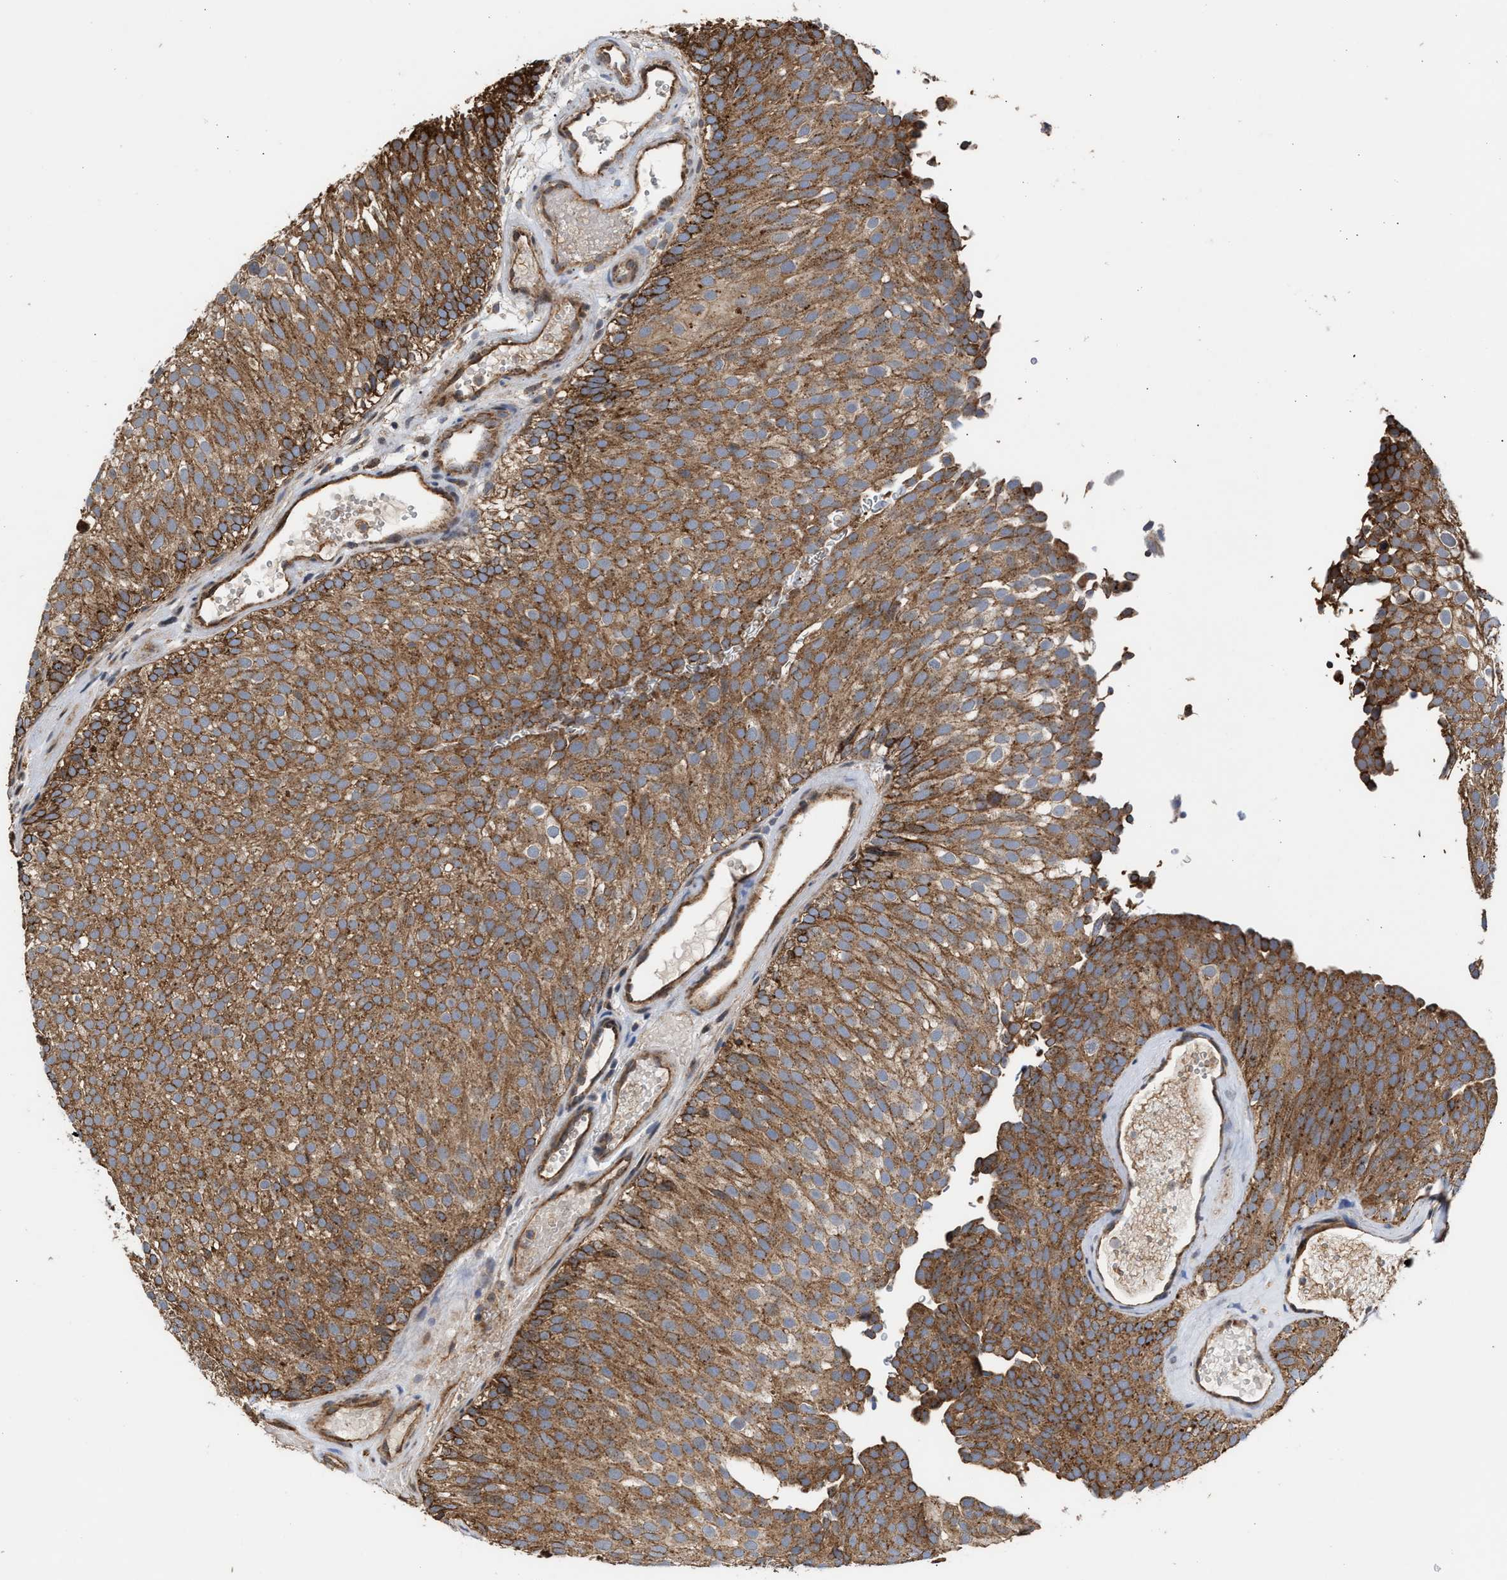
{"staining": {"intensity": "moderate", "quantity": ">75%", "location": "cytoplasmic/membranous"}, "tissue": "urothelial cancer", "cell_type": "Tumor cells", "image_type": "cancer", "snomed": [{"axis": "morphology", "description": "Urothelial carcinoma, Low grade"}, {"axis": "topography", "description": "Urinary bladder"}], "caption": "The micrograph shows staining of low-grade urothelial carcinoma, revealing moderate cytoplasmic/membranous protein positivity (brown color) within tumor cells.", "gene": "EXOSC2", "patient": {"sex": "male", "age": 78}}